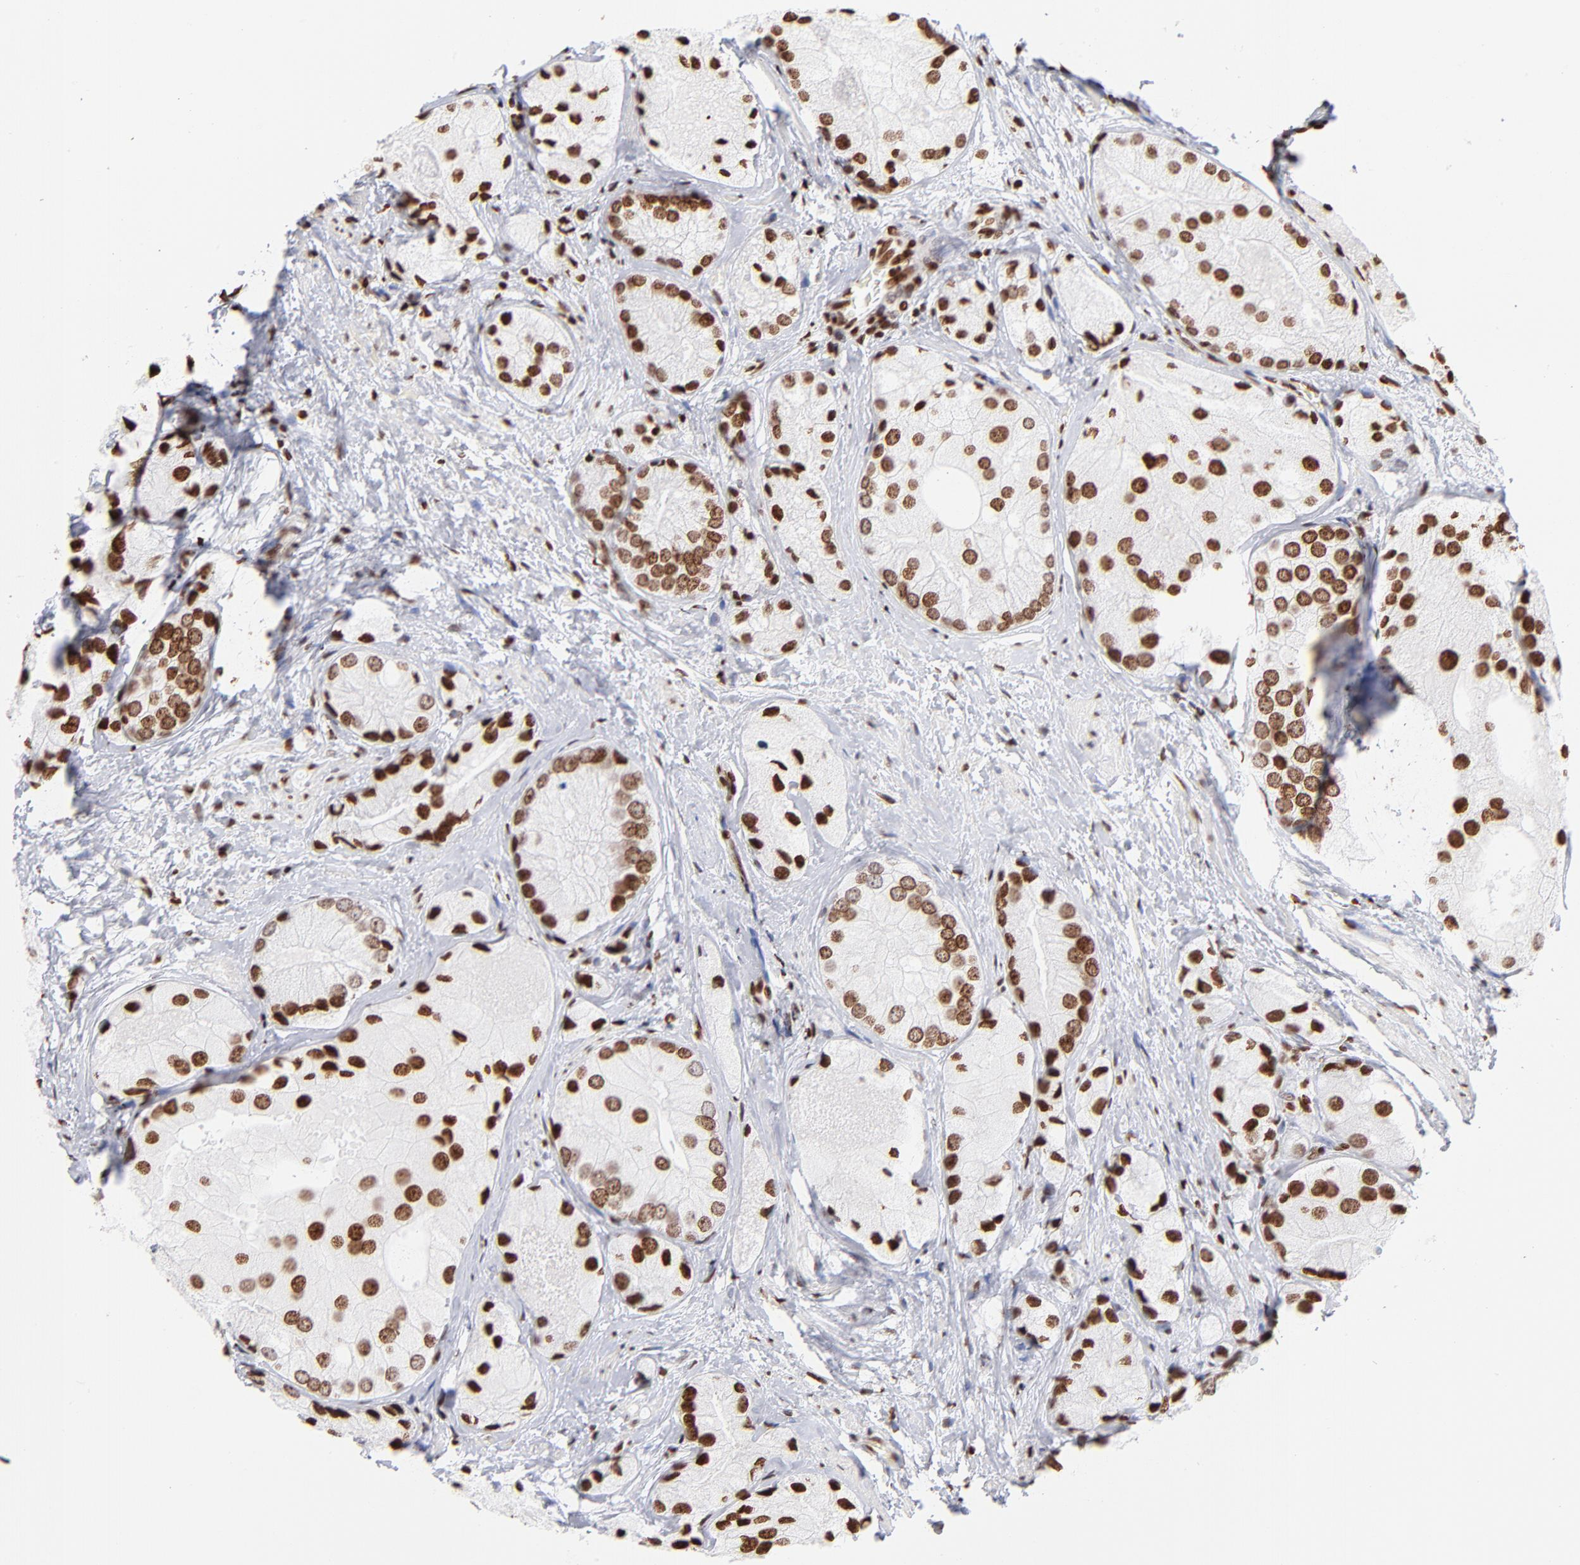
{"staining": {"intensity": "strong", "quantity": ">75%", "location": "nuclear"}, "tissue": "prostate cancer", "cell_type": "Tumor cells", "image_type": "cancer", "snomed": [{"axis": "morphology", "description": "Adenocarcinoma, Low grade"}, {"axis": "topography", "description": "Prostate"}], "caption": "The immunohistochemical stain labels strong nuclear expression in tumor cells of prostate adenocarcinoma (low-grade) tissue.", "gene": "RTL4", "patient": {"sex": "male", "age": 69}}